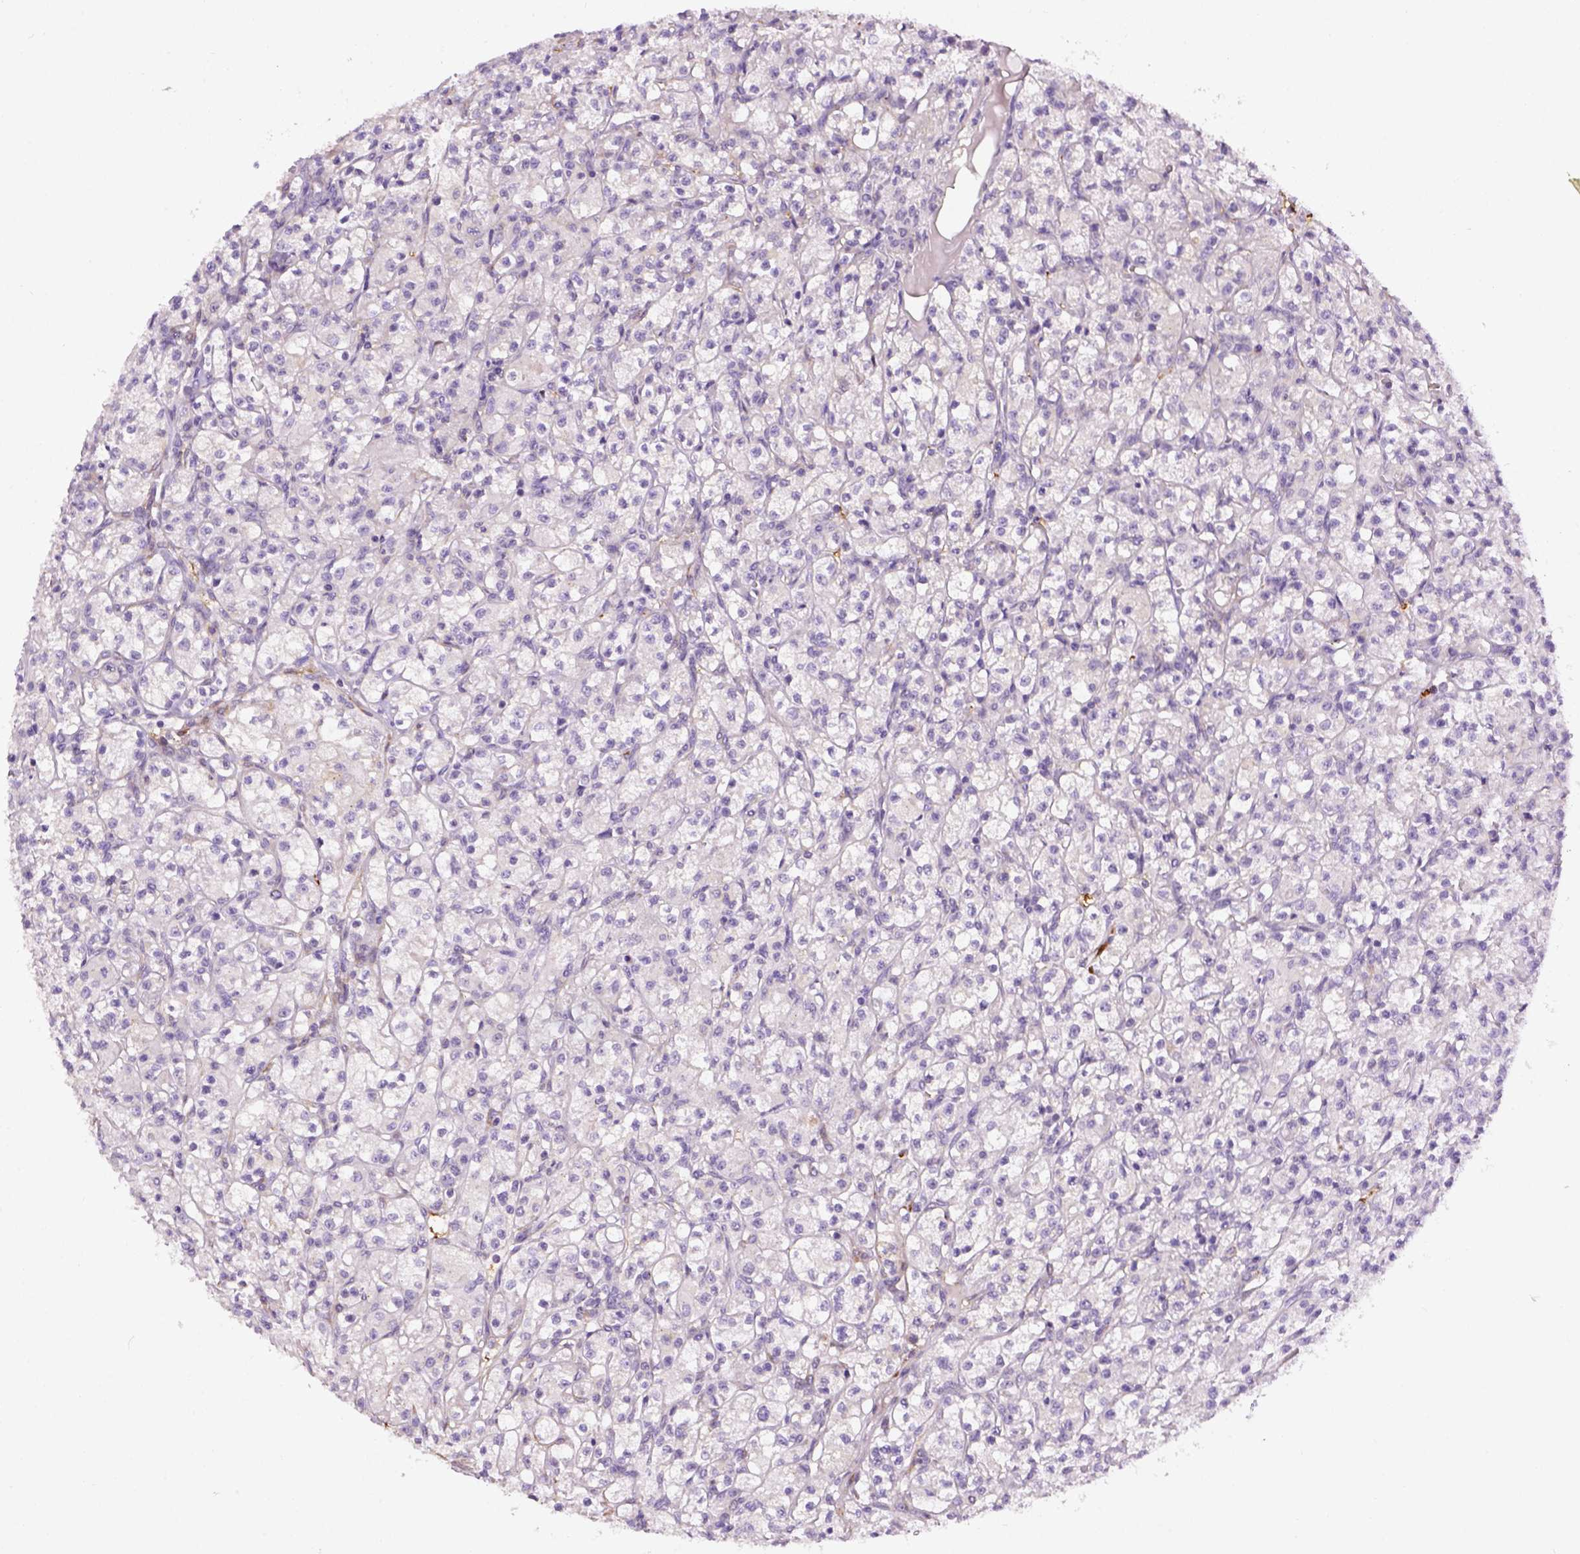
{"staining": {"intensity": "negative", "quantity": "none", "location": "none"}, "tissue": "renal cancer", "cell_type": "Tumor cells", "image_type": "cancer", "snomed": [{"axis": "morphology", "description": "Adenocarcinoma, NOS"}, {"axis": "topography", "description": "Kidney"}], "caption": "Tumor cells are negative for protein expression in human adenocarcinoma (renal).", "gene": "KAZN", "patient": {"sex": "female", "age": 70}}